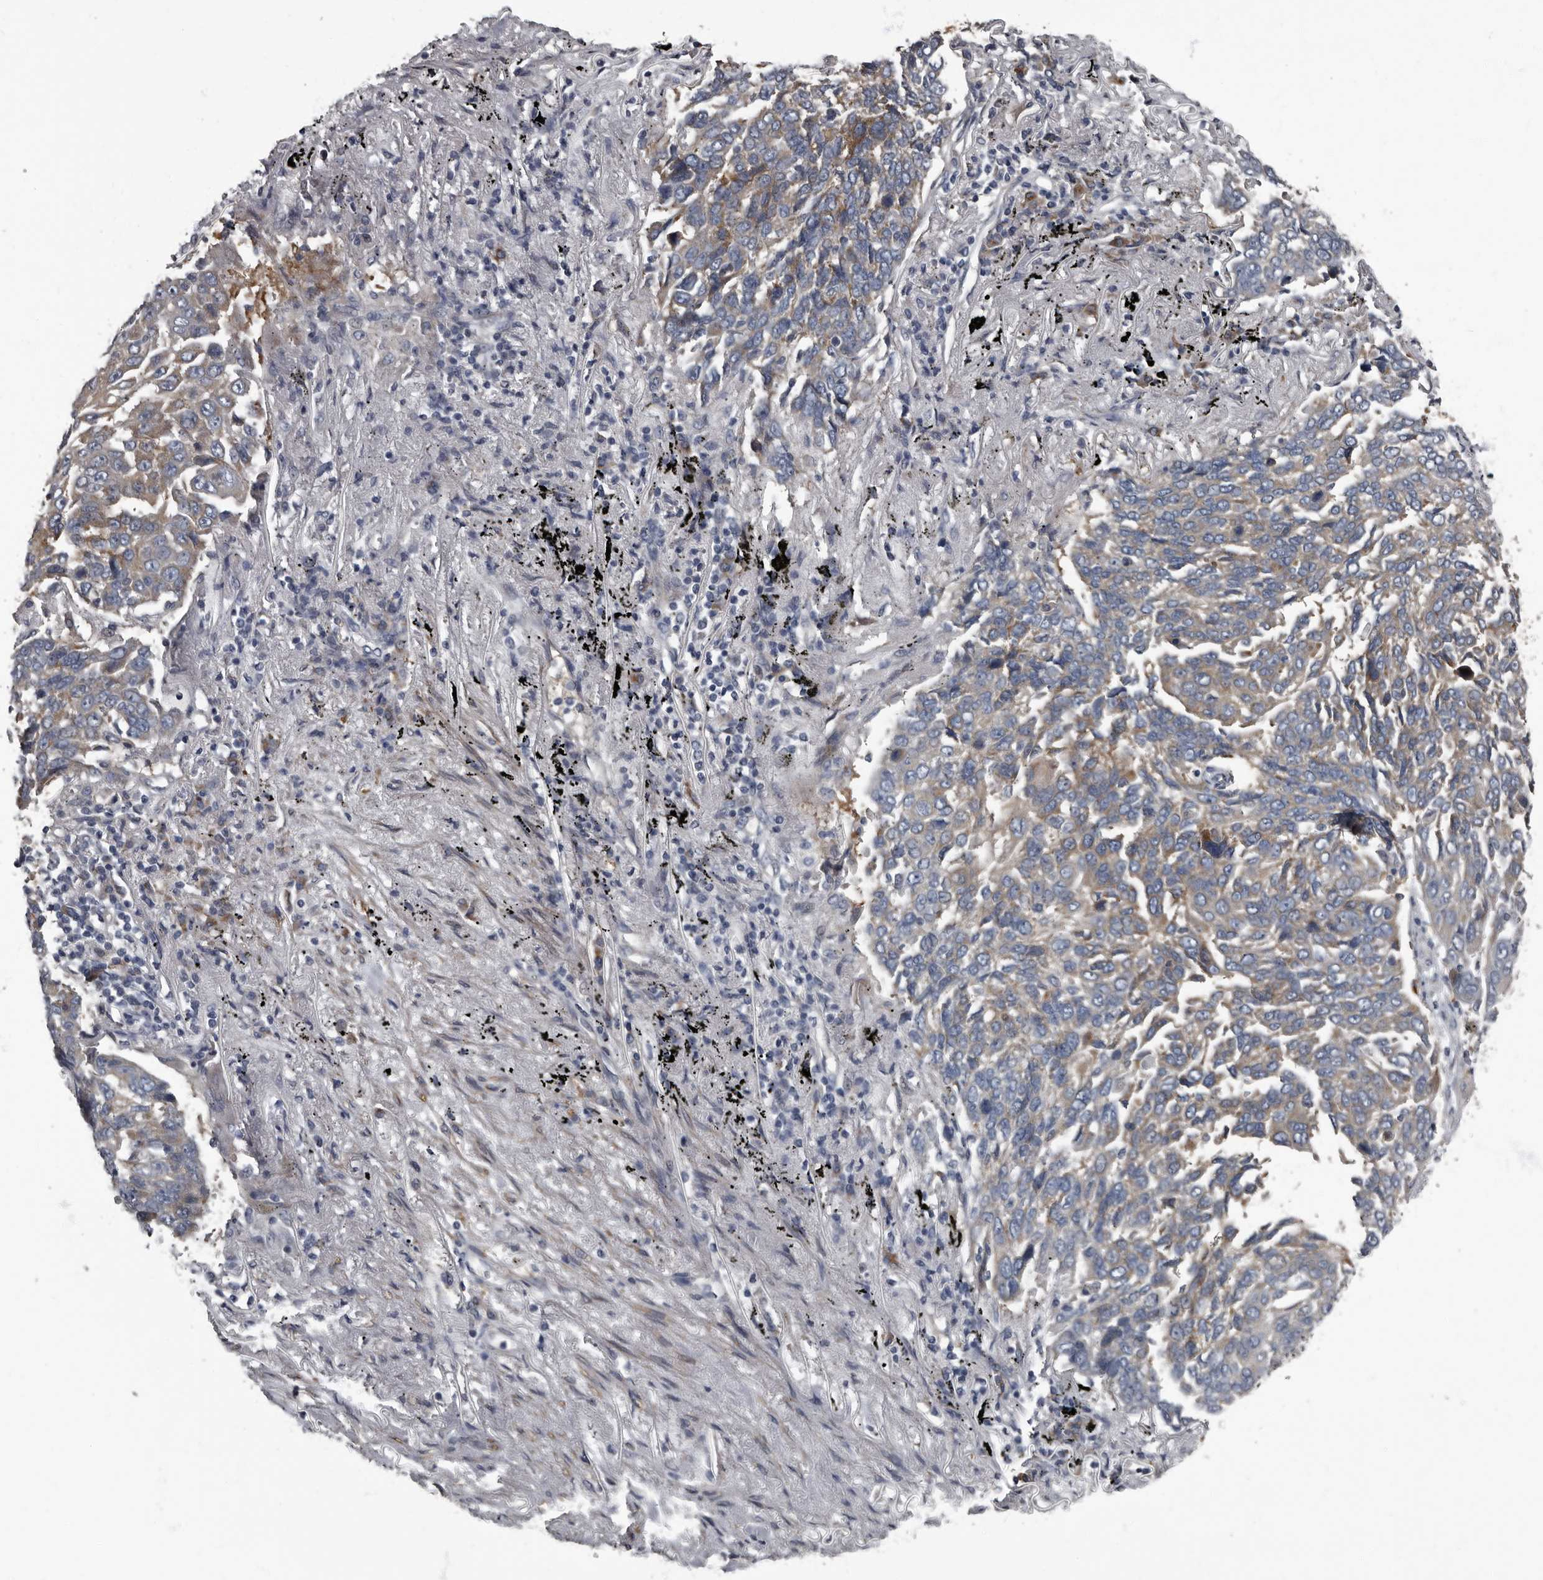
{"staining": {"intensity": "weak", "quantity": "<25%", "location": "cytoplasmic/membranous"}, "tissue": "lung cancer", "cell_type": "Tumor cells", "image_type": "cancer", "snomed": [{"axis": "morphology", "description": "Squamous cell carcinoma, NOS"}, {"axis": "topography", "description": "Lung"}], "caption": "Histopathology image shows no protein positivity in tumor cells of lung cancer (squamous cell carcinoma) tissue. (Stains: DAB immunohistochemistry with hematoxylin counter stain, Microscopy: brightfield microscopy at high magnification).", "gene": "TPD52L1", "patient": {"sex": "male", "age": 66}}